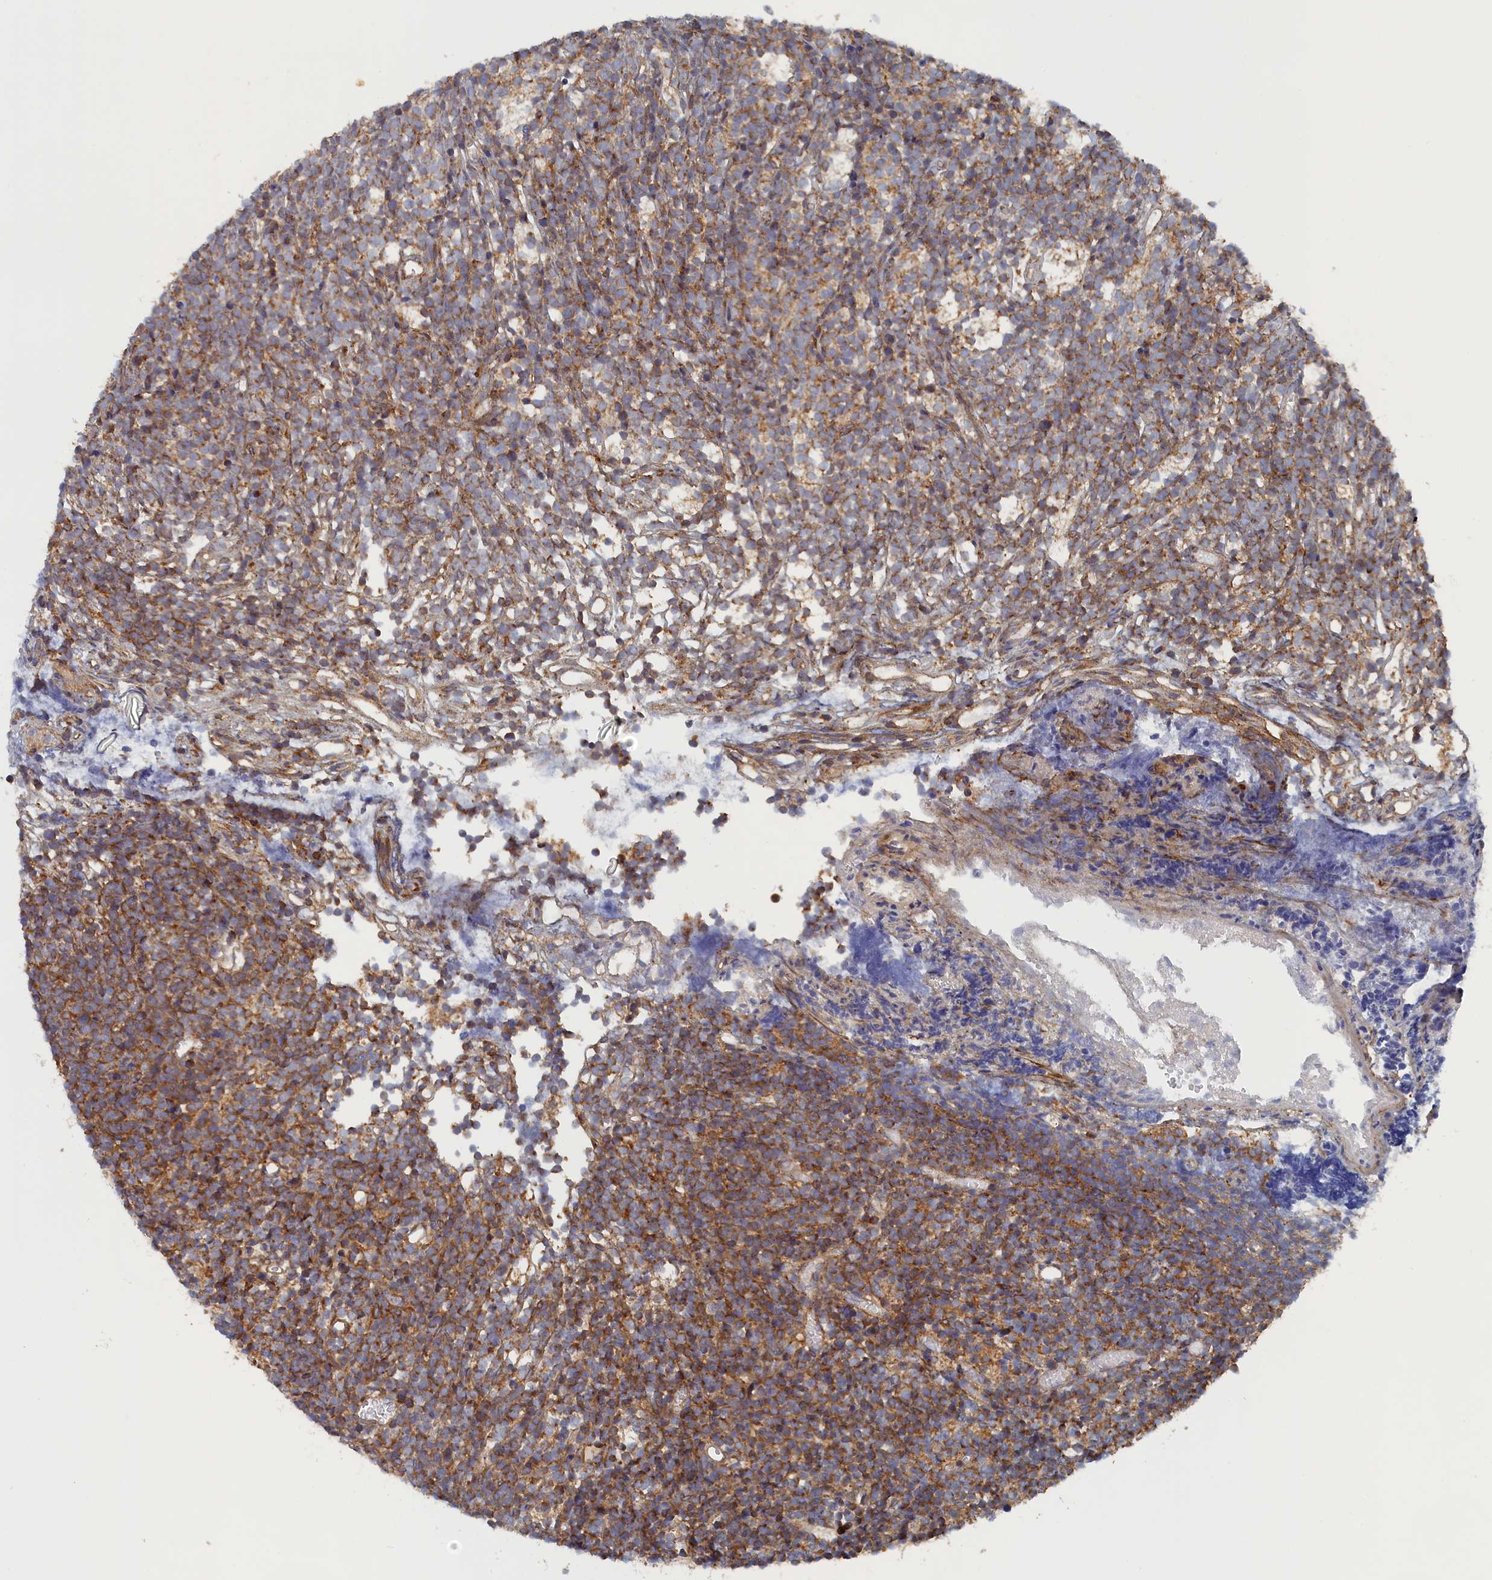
{"staining": {"intensity": "moderate", "quantity": "25%-75%", "location": "cytoplasmic/membranous"}, "tissue": "glioma", "cell_type": "Tumor cells", "image_type": "cancer", "snomed": [{"axis": "morphology", "description": "Glioma, malignant, Low grade"}, {"axis": "topography", "description": "Brain"}], "caption": "Glioma stained with DAB (3,3'-diaminobenzidine) immunohistochemistry shows medium levels of moderate cytoplasmic/membranous positivity in about 25%-75% of tumor cells.", "gene": "TMEM196", "patient": {"sex": "female", "age": 1}}